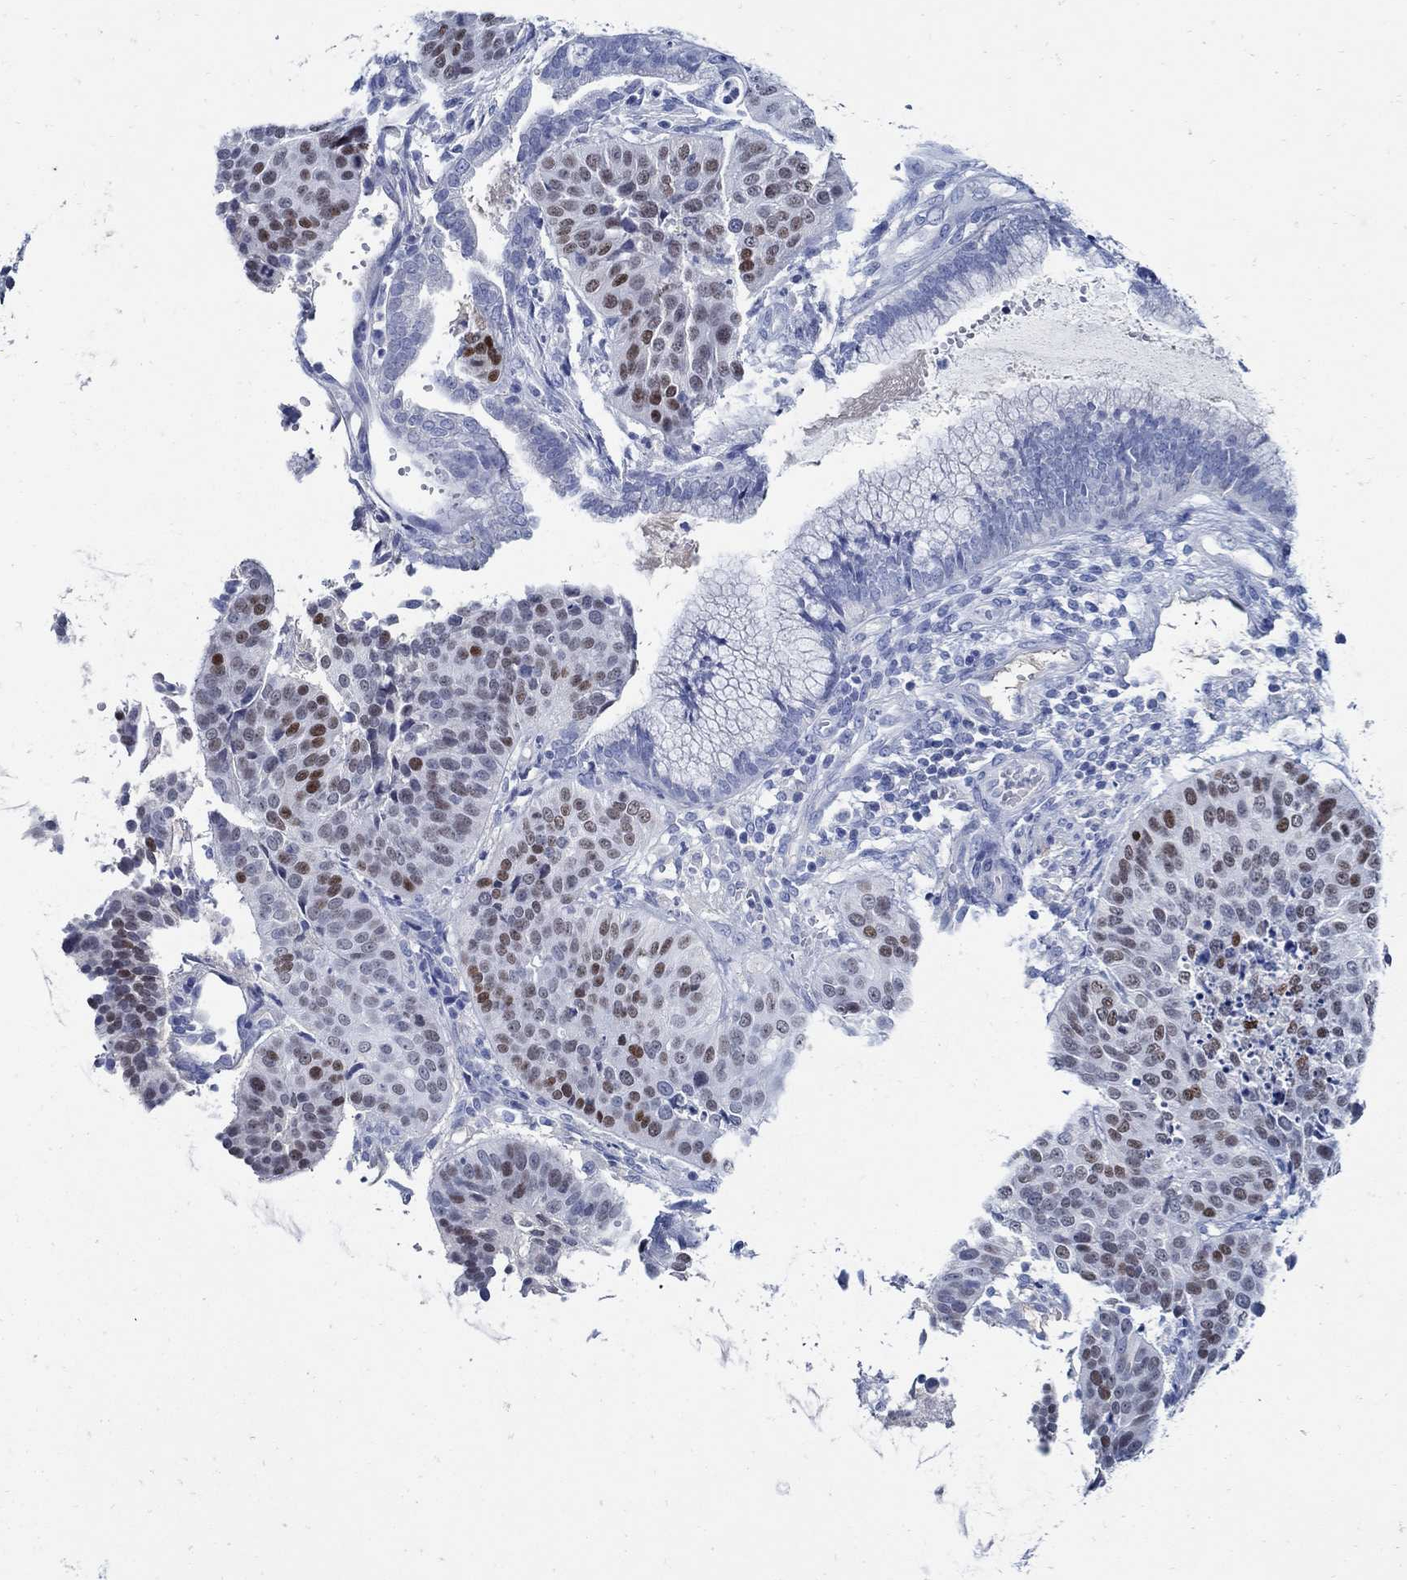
{"staining": {"intensity": "strong", "quantity": "<25%", "location": "nuclear"}, "tissue": "cervical cancer", "cell_type": "Tumor cells", "image_type": "cancer", "snomed": [{"axis": "morphology", "description": "Normal tissue, NOS"}, {"axis": "morphology", "description": "Squamous cell carcinoma, NOS"}, {"axis": "topography", "description": "Cervix"}], "caption": "Brown immunohistochemical staining in squamous cell carcinoma (cervical) displays strong nuclear expression in approximately <25% of tumor cells.", "gene": "PAX9", "patient": {"sex": "female", "age": 39}}